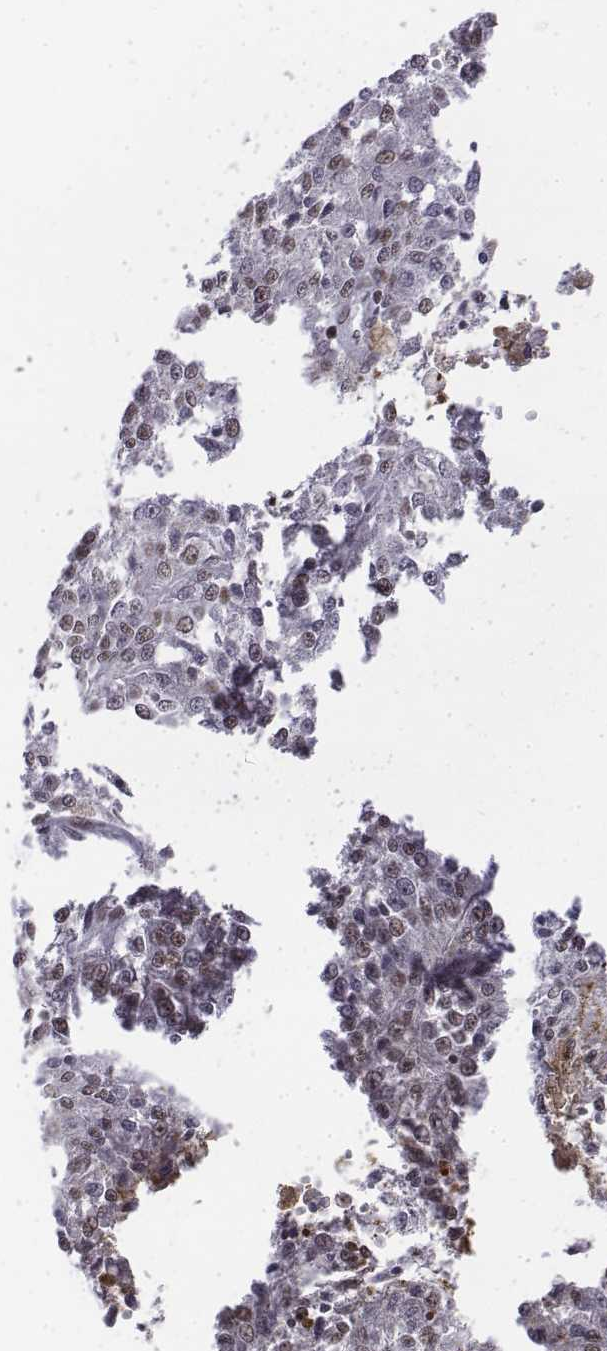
{"staining": {"intensity": "weak", "quantity": "25%-75%", "location": "nuclear"}, "tissue": "melanoma", "cell_type": "Tumor cells", "image_type": "cancer", "snomed": [{"axis": "morphology", "description": "Malignant melanoma, Metastatic site"}, {"axis": "topography", "description": "Lymph node"}], "caption": "Immunohistochemical staining of melanoma exhibits low levels of weak nuclear positivity in about 25%-75% of tumor cells. (DAB (3,3'-diaminobenzidine) = brown stain, brightfield microscopy at high magnification).", "gene": "SETD1A", "patient": {"sex": "female", "age": 64}}